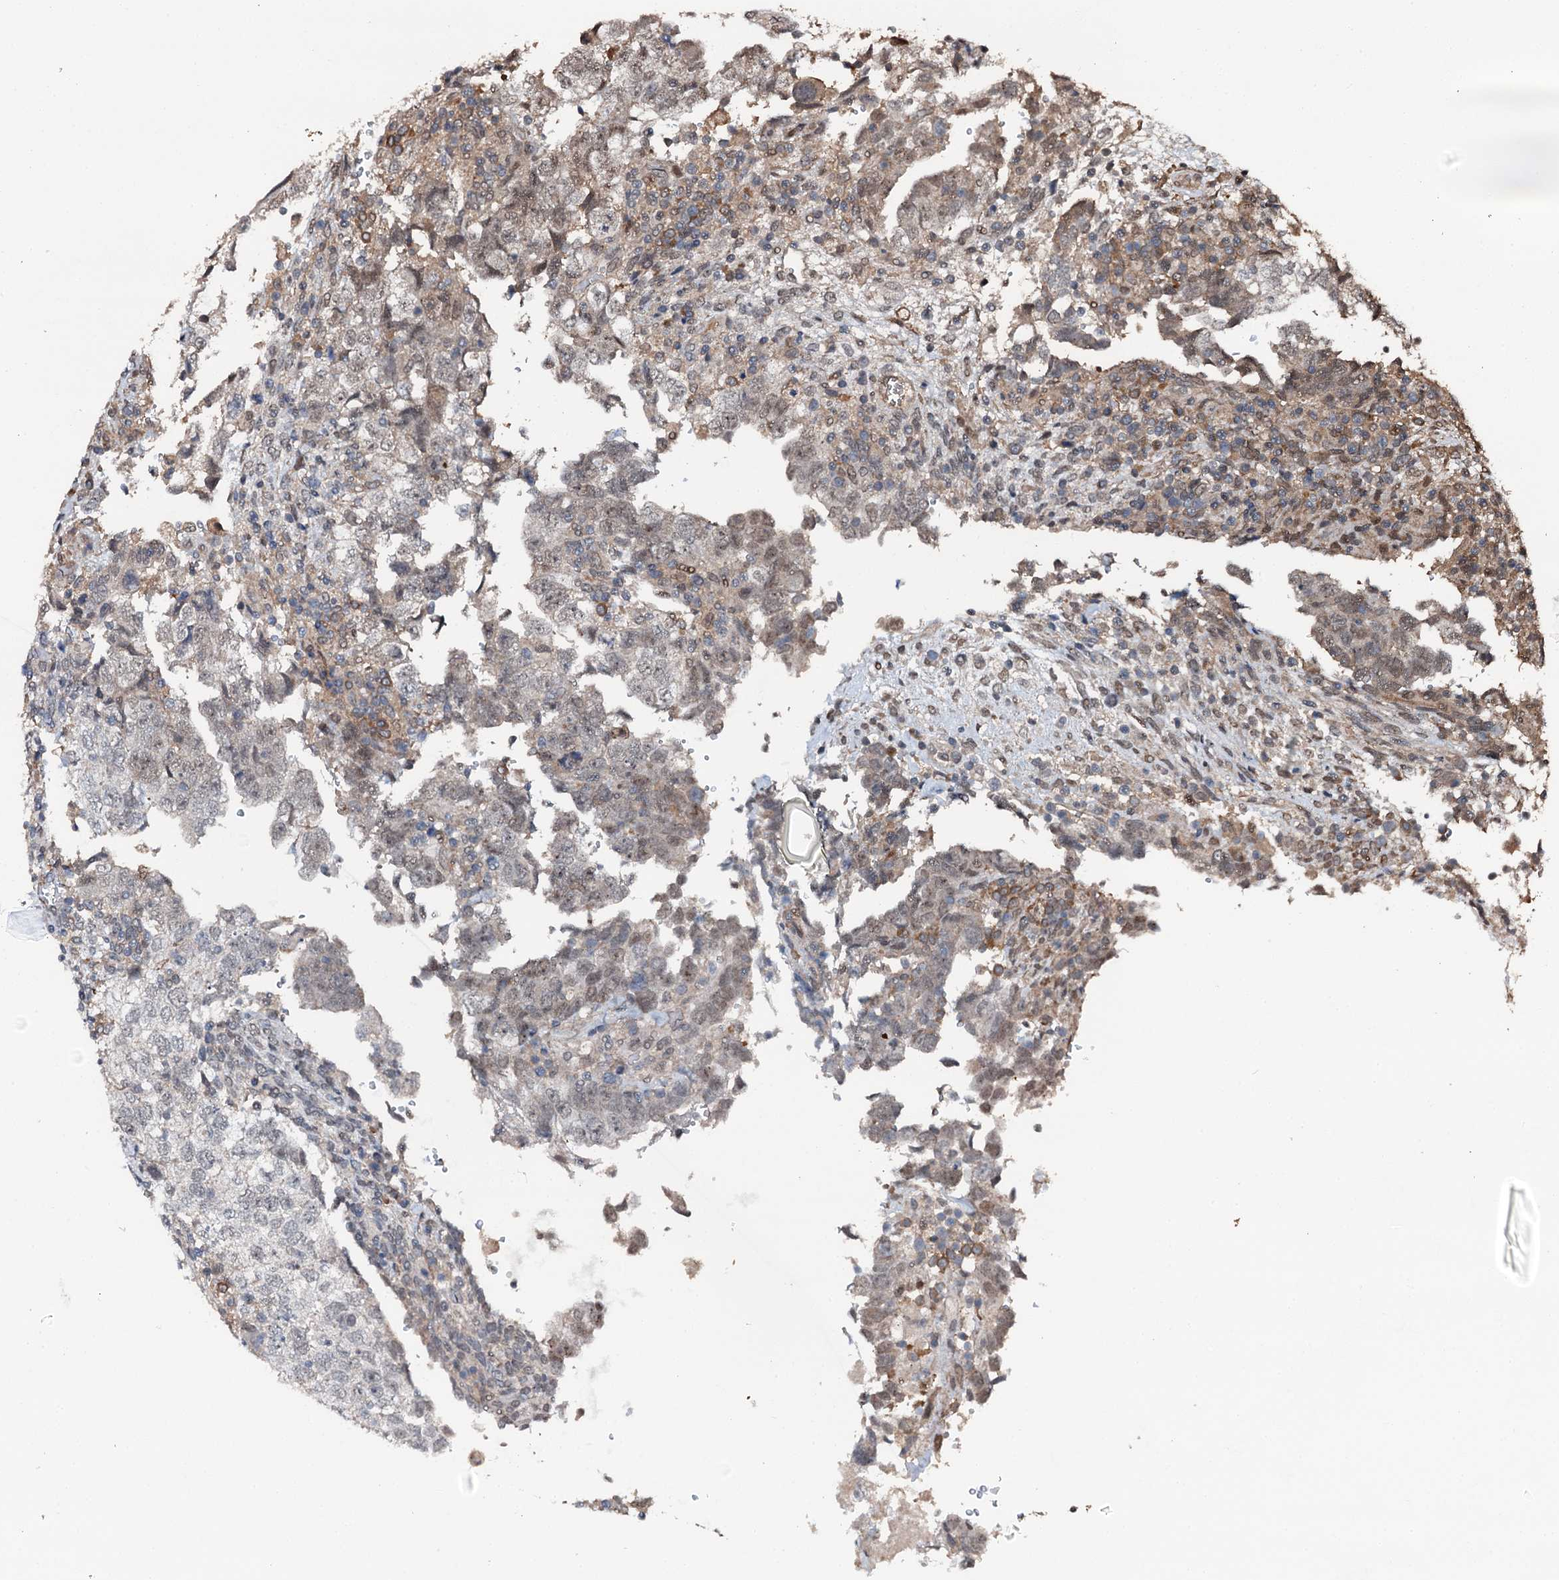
{"staining": {"intensity": "negative", "quantity": "none", "location": "none"}, "tissue": "testis cancer", "cell_type": "Tumor cells", "image_type": "cancer", "snomed": [{"axis": "morphology", "description": "Carcinoma, Embryonal, NOS"}, {"axis": "topography", "description": "Testis"}], "caption": "Protein analysis of testis cancer demonstrates no significant positivity in tumor cells.", "gene": "FLYWCH1", "patient": {"sex": "male", "age": 37}}